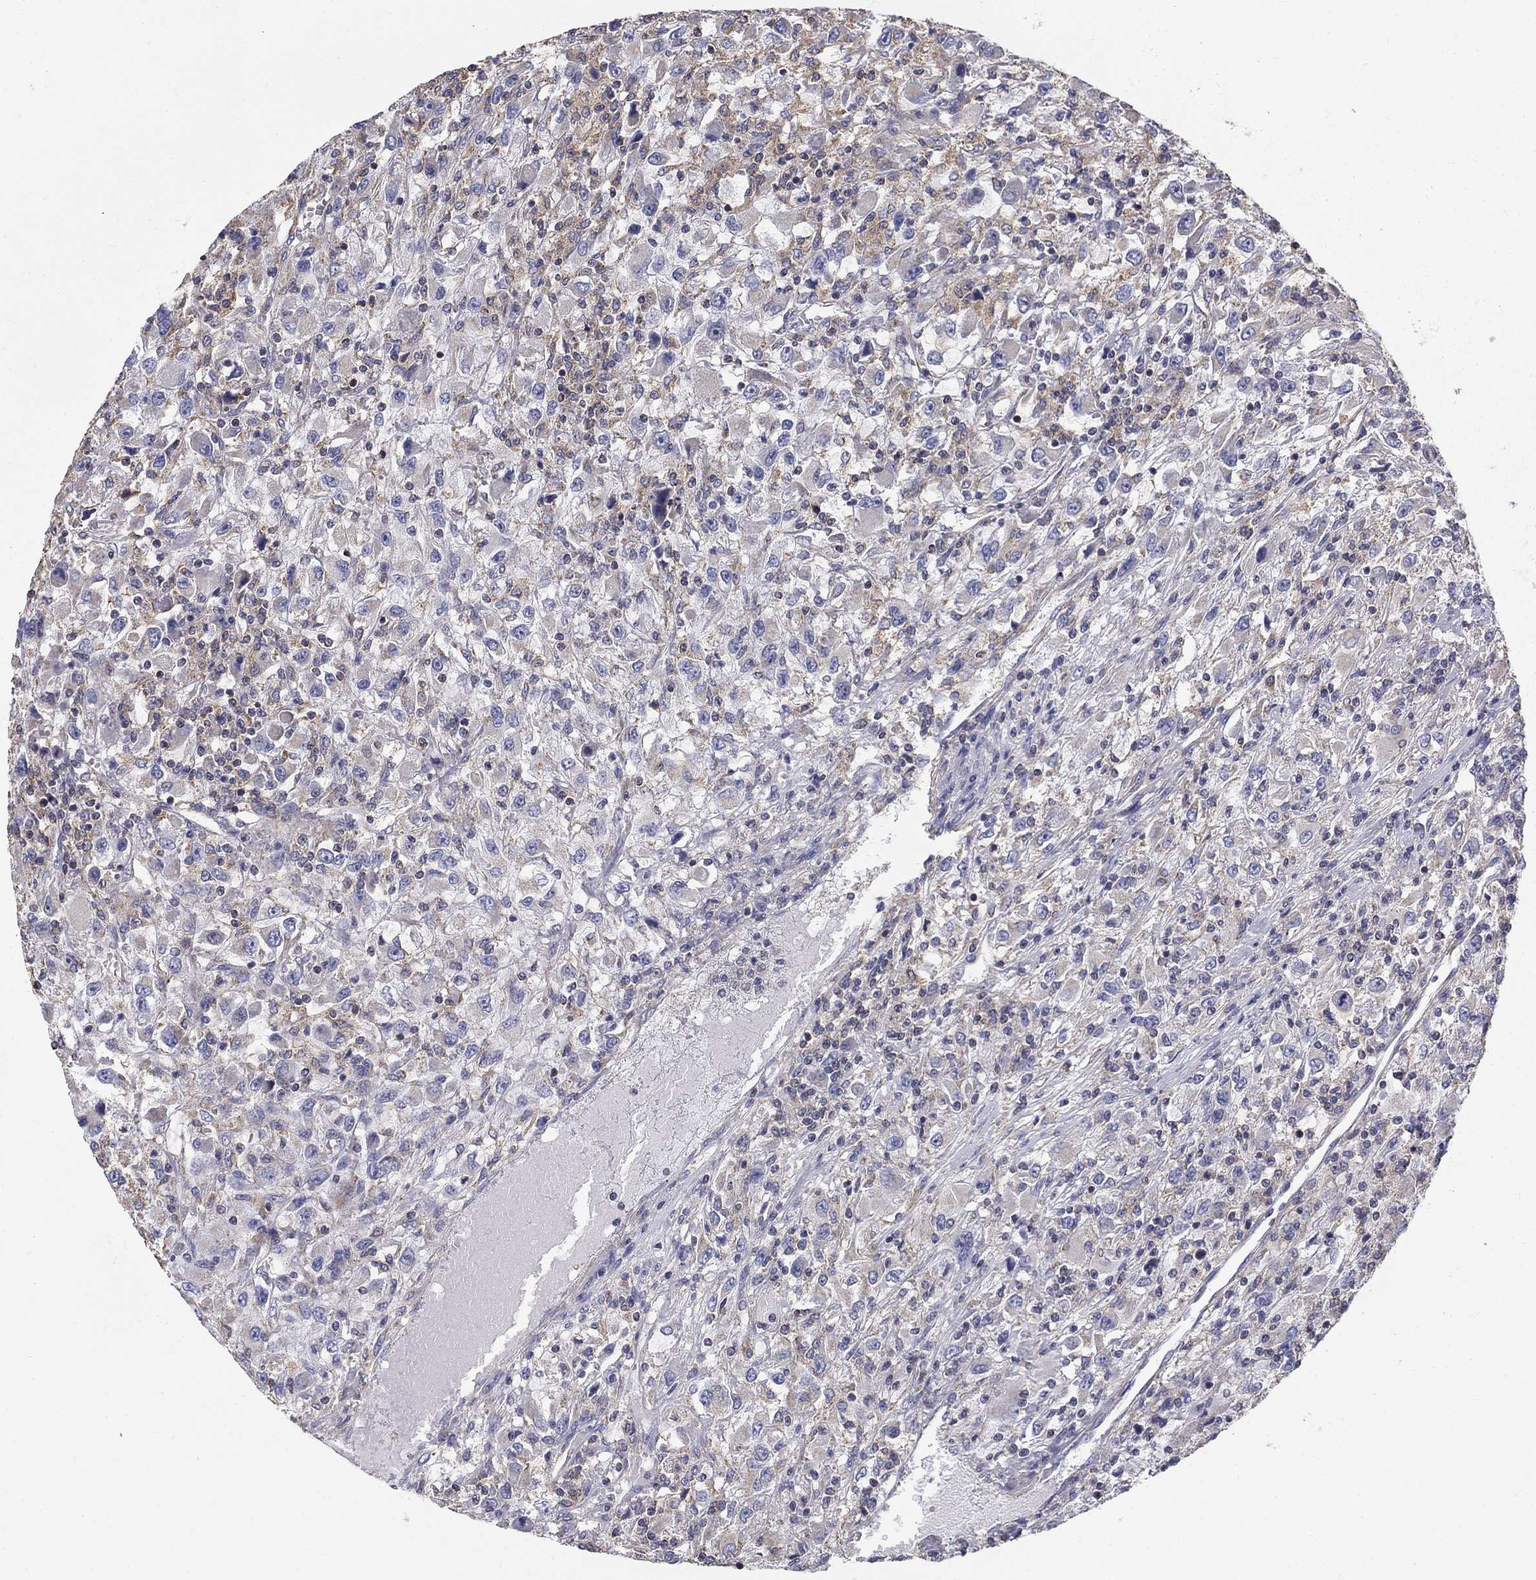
{"staining": {"intensity": "weak", "quantity": "<25%", "location": "cytoplasmic/membranous"}, "tissue": "renal cancer", "cell_type": "Tumor cells", "image_type": "cancer", "snomed": [{"axis": "morphology", "description": "Adenocarcinoma, NOS"}, {"axis": "topography", "description": "Kidney"}], "caption": "This is an immunohistochemistry histopathology image of human renal adenocarcinoma. There is no positivity in tumor cells.", "gene": "NME5", "patient": {"sex": "female", "age": 67}}